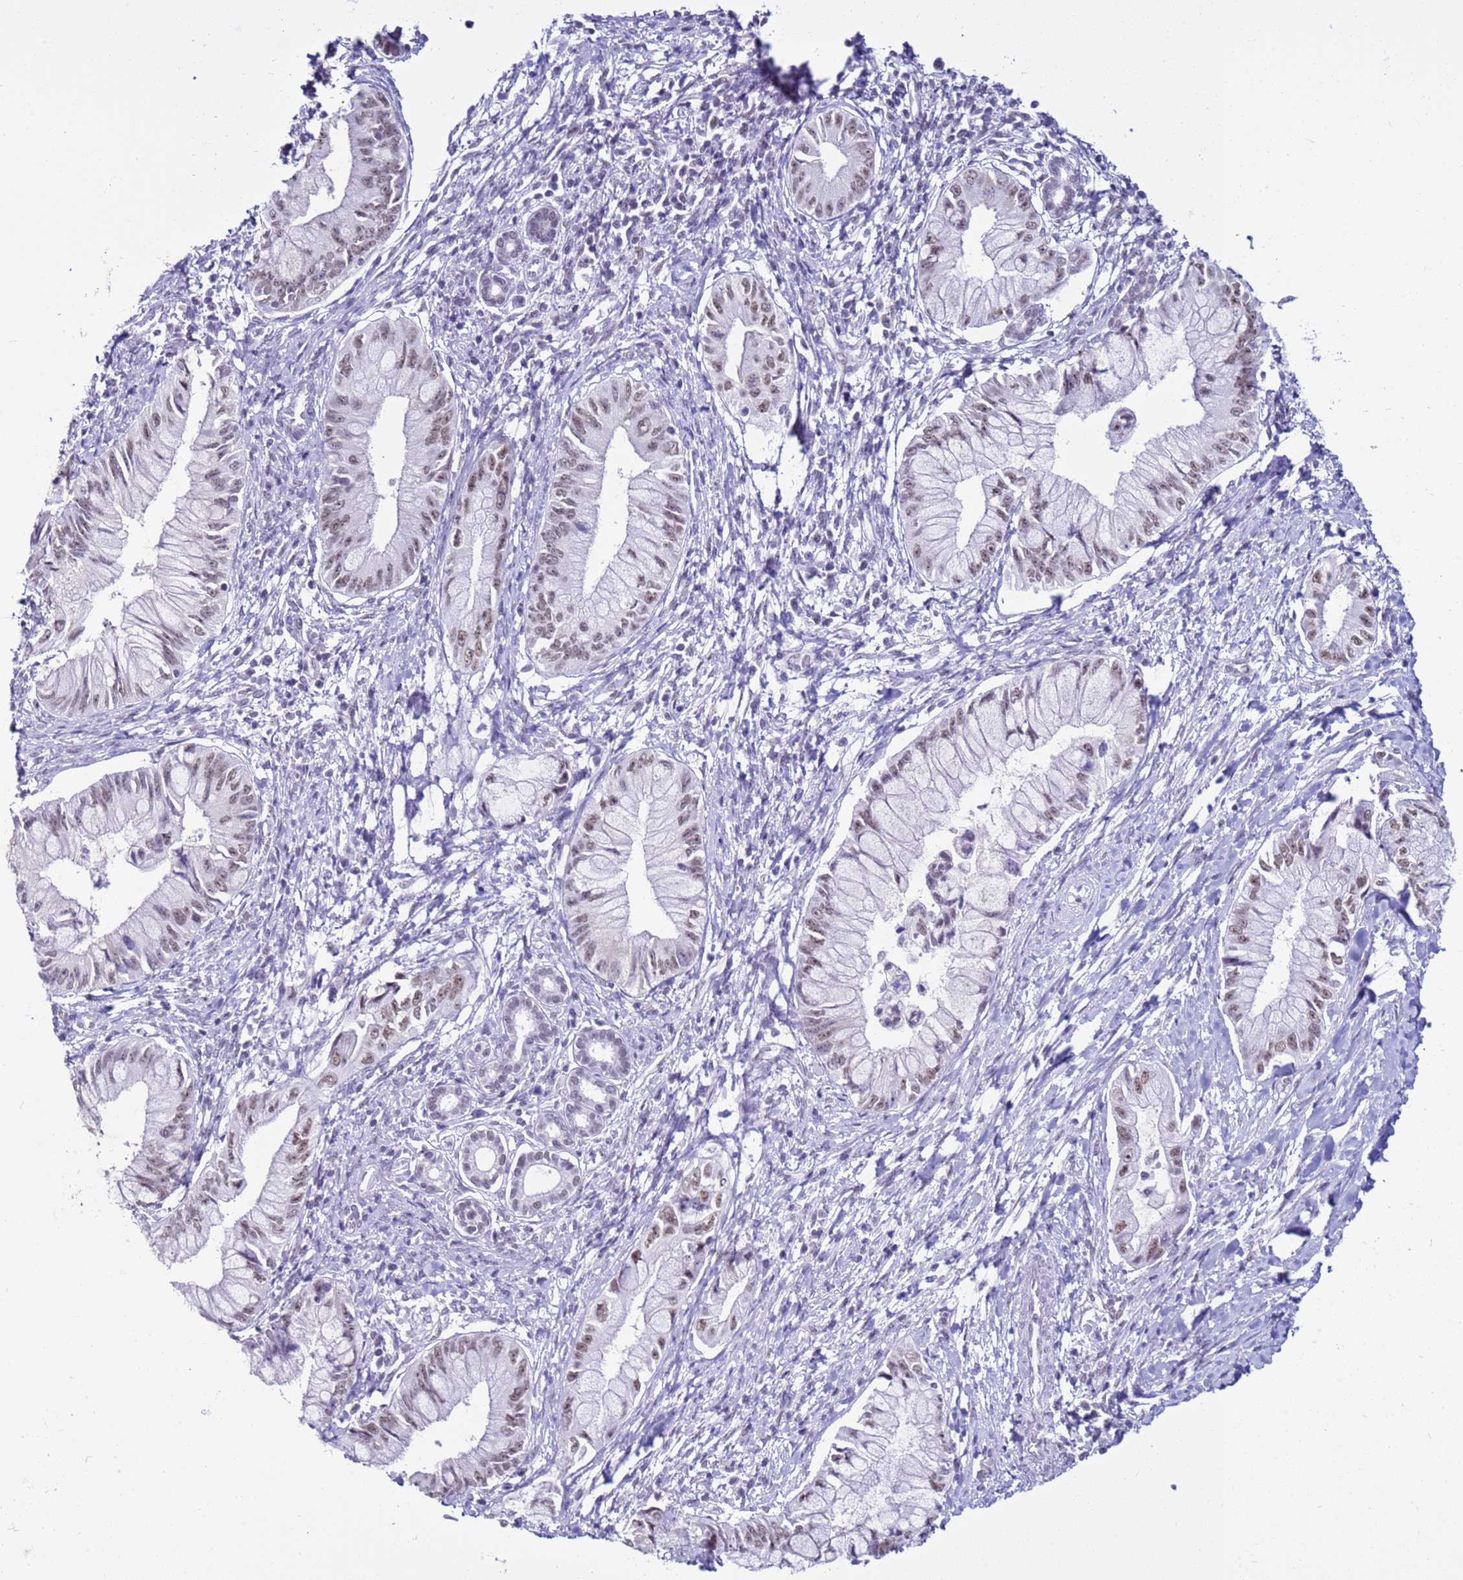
{"staining": {"intensity": "moderate", "quantity": ">75%", "location": "nuclear"}, "tissue": "pancreatic cancer", "cell_type": "Tumor cells", "image_type": "cancer", "snomed": [{"axis": "morphology", "description": "Adenocarcinoma, NOS"}, {"axis": "topography", "description": "Pancreas"}], "caption": "High-magnification brightfield microscopy of adenocarcinoma (pancreatic) stained with DAB (brown) and counterstained with hematoxylin (blue). tumor cells exhibit moderate nuclear staining is present in about>75% of cells. (DAB (3,3'-diaminobenzidine) IHC with brightfield microscopy, high magnification).", "gene": "DHX15", "patient": {"sex": "male", "age": 48}}